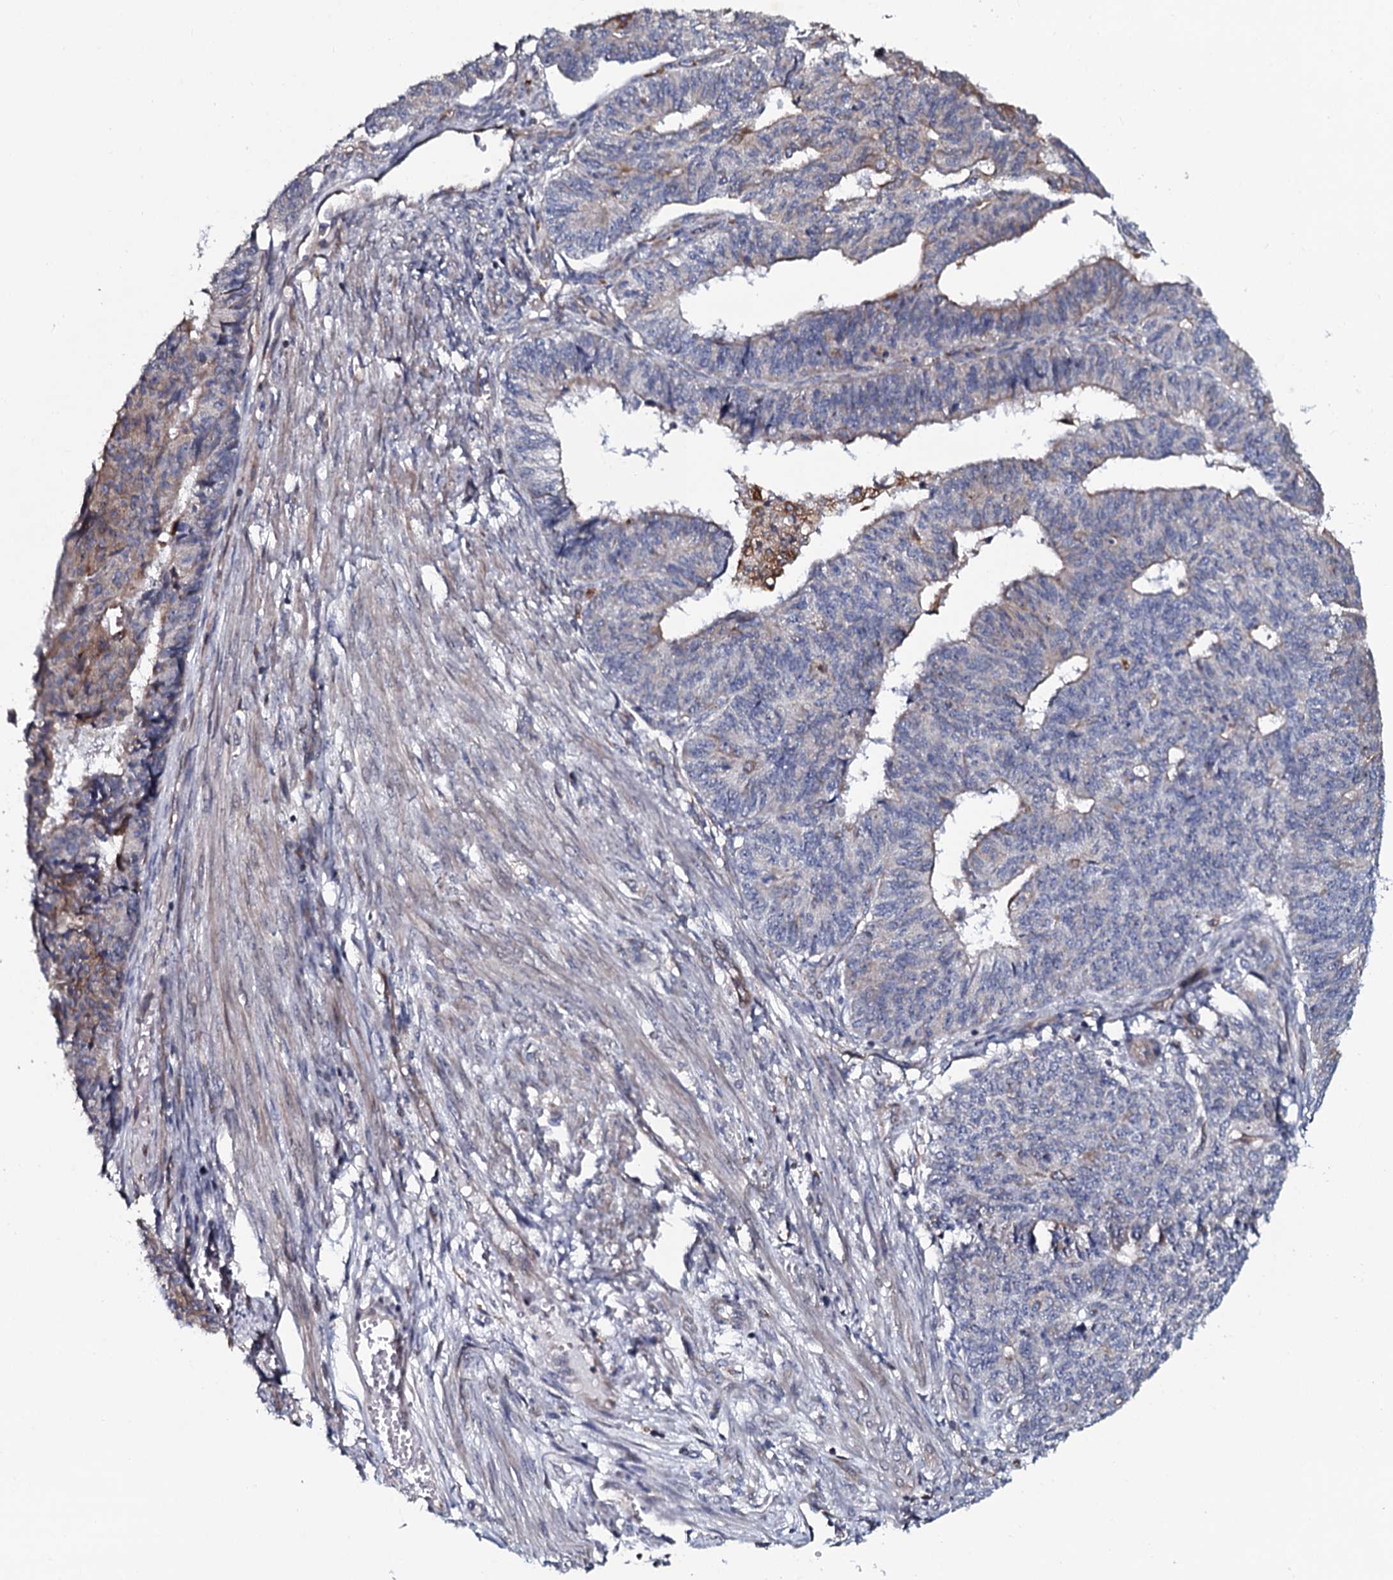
{"staining": {"intensity": "negative", "quantity": "none", "location": "none"}, "tissue": "endometrial cancer", "cell_type": "Tumor cells", "image_type": "cancer", "snomed": [{"axis": "morphology", "description": "Adenocarcinoma, NOS"}, {"axis": "topography", "description": "Endometrium"}], "caption": "This is an IHC micrograph of human adenocarcinoma (endometrial). There is no positivity in tumor cells.", "gene": "TMEM151A", "patient": {"sex": "female", "age": 32}}